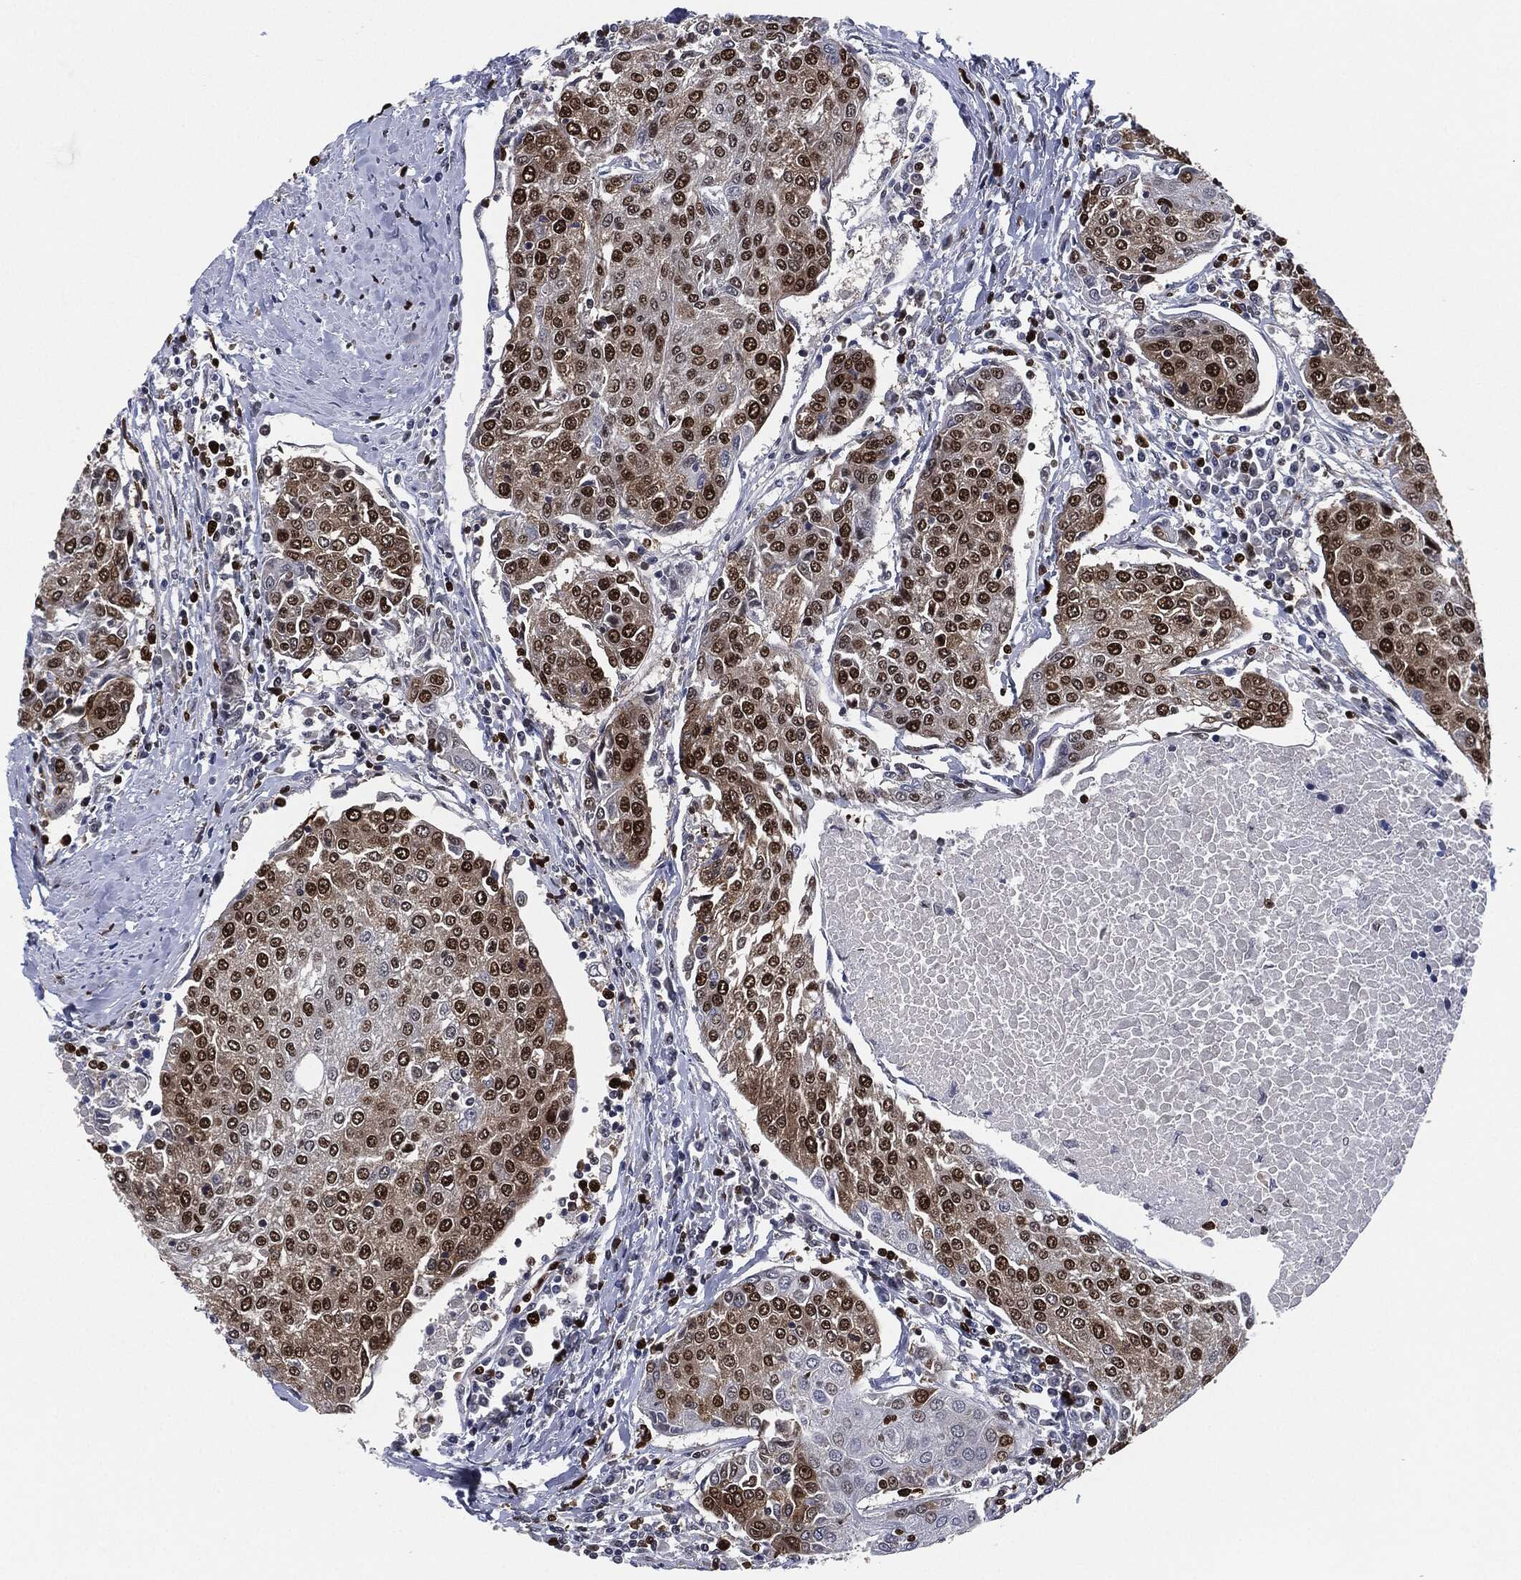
{"staining": {"intensity": "strong", "quantity": "25%-75%", "location": "nuclear"}, "tissue": "urothelial cancer", "cell_type": "Tumor cells", "image_type": "cancer", "snomed": [{"axis": "morphology", "description": "Urothelial carcinoma, High grade"}, {"axis": "topography", "description": "Urinary bladder"}], "caption": "High-power microscopy captured an immunohistochemistry micrograph of urothelial cancer, revealing strong nuclear staining in approximately 25%-75% of tumor cells. The staining was performed using DAB to visualize the protein expression in brown, while the nuclei were stained in blue with hematoxylin (Magnification: 20x).", "gene": "PCNA", "patient": {"sex": "female", "age": 85}}